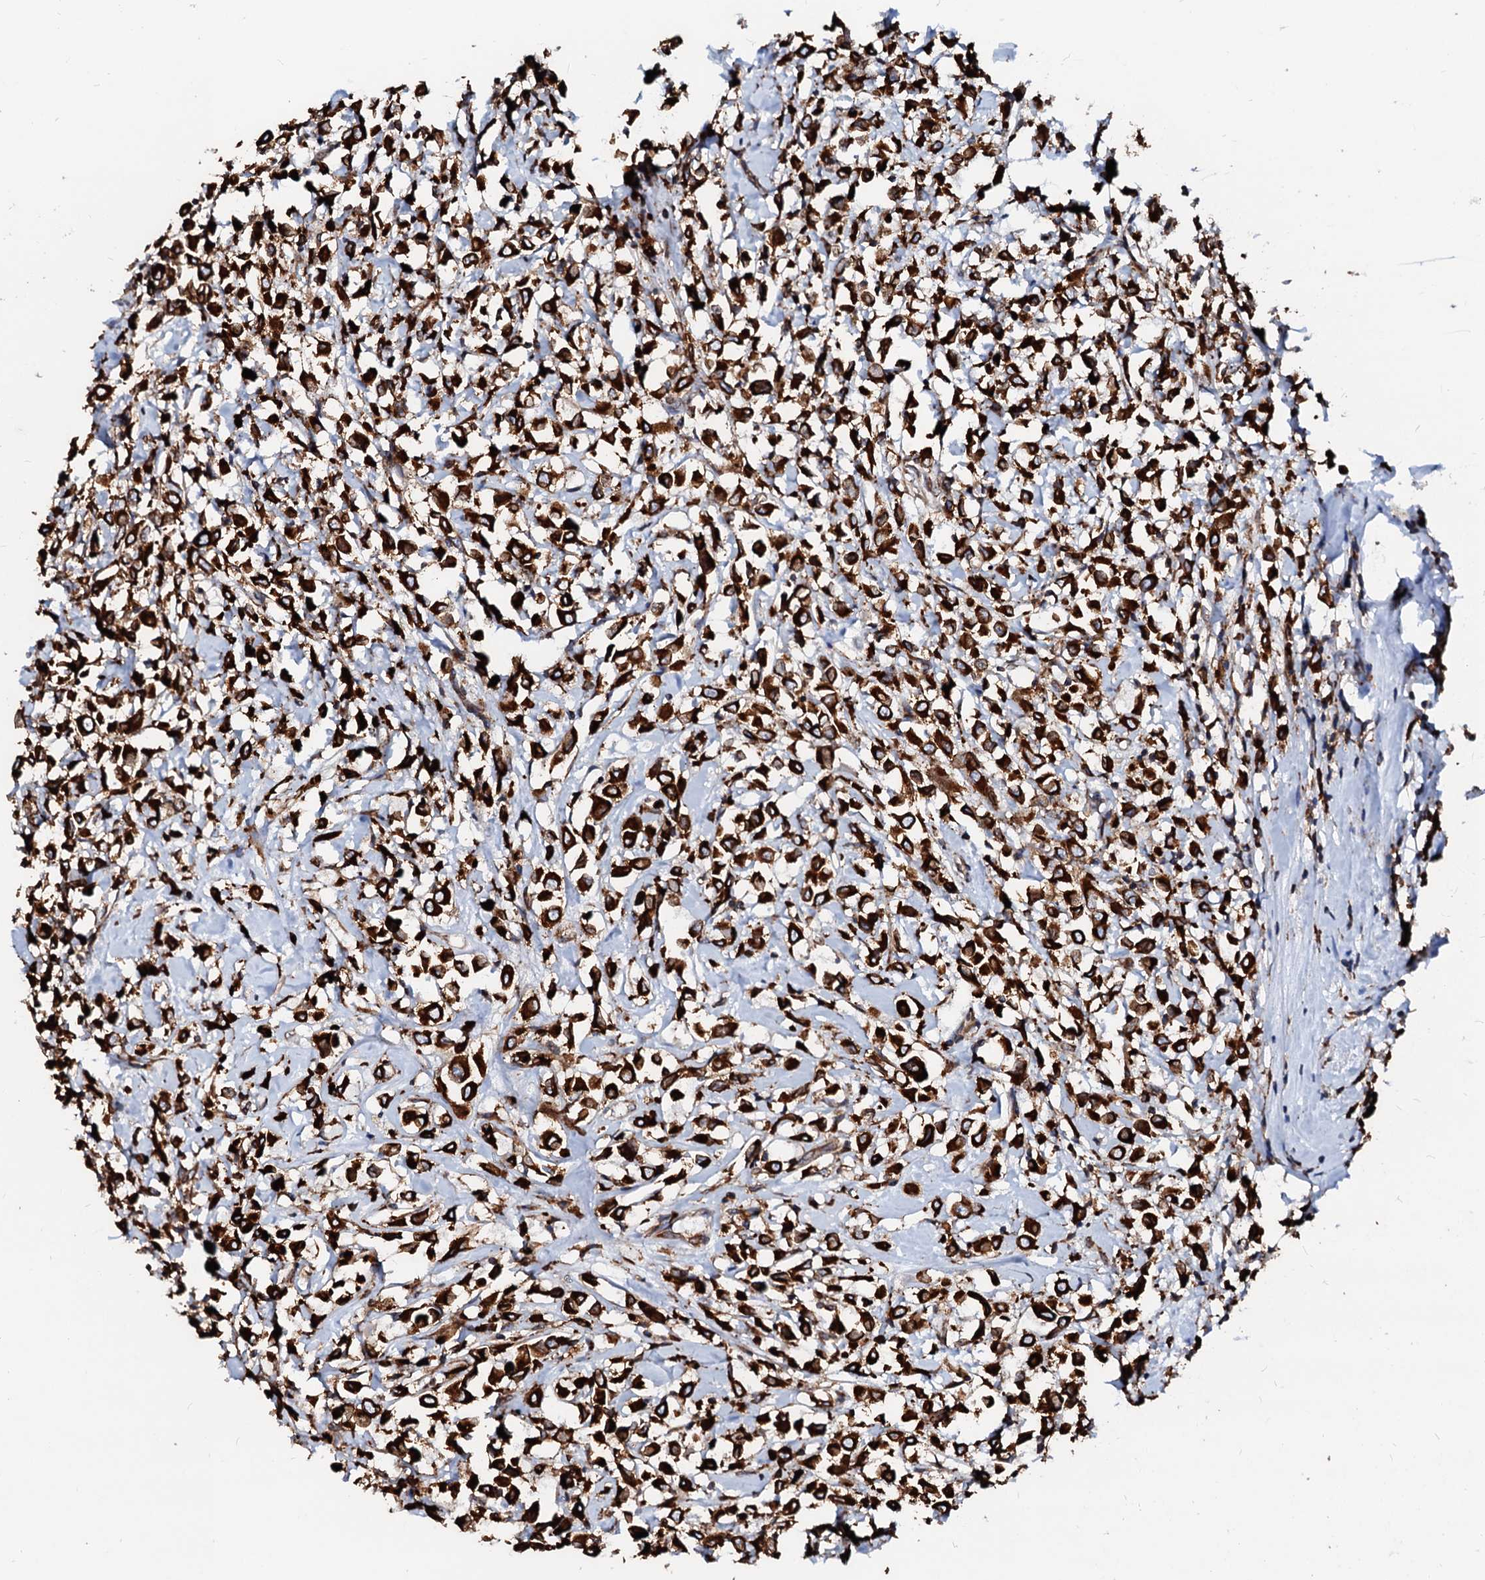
{"staining": {"intensity": "strong", "quantity": ">75%", "location": "cytoplasmic/membranous"}, "tissue": "breast cancer", "cell_type": "Tumor cells", "image_type": "cancer", "snomed": [{"axis": "morphology", "description": "Duct carcinoma"}, {"axis": "topography", "description": "Breast"}], "caption": "Breast intraductal carcinoma stained with a brown dye displays strong cytoplasmic/membranous positive staining in approximately >75% of tumor cells.", "gene": "DERL1", "patient": {"sex": "female", "age": 87}}